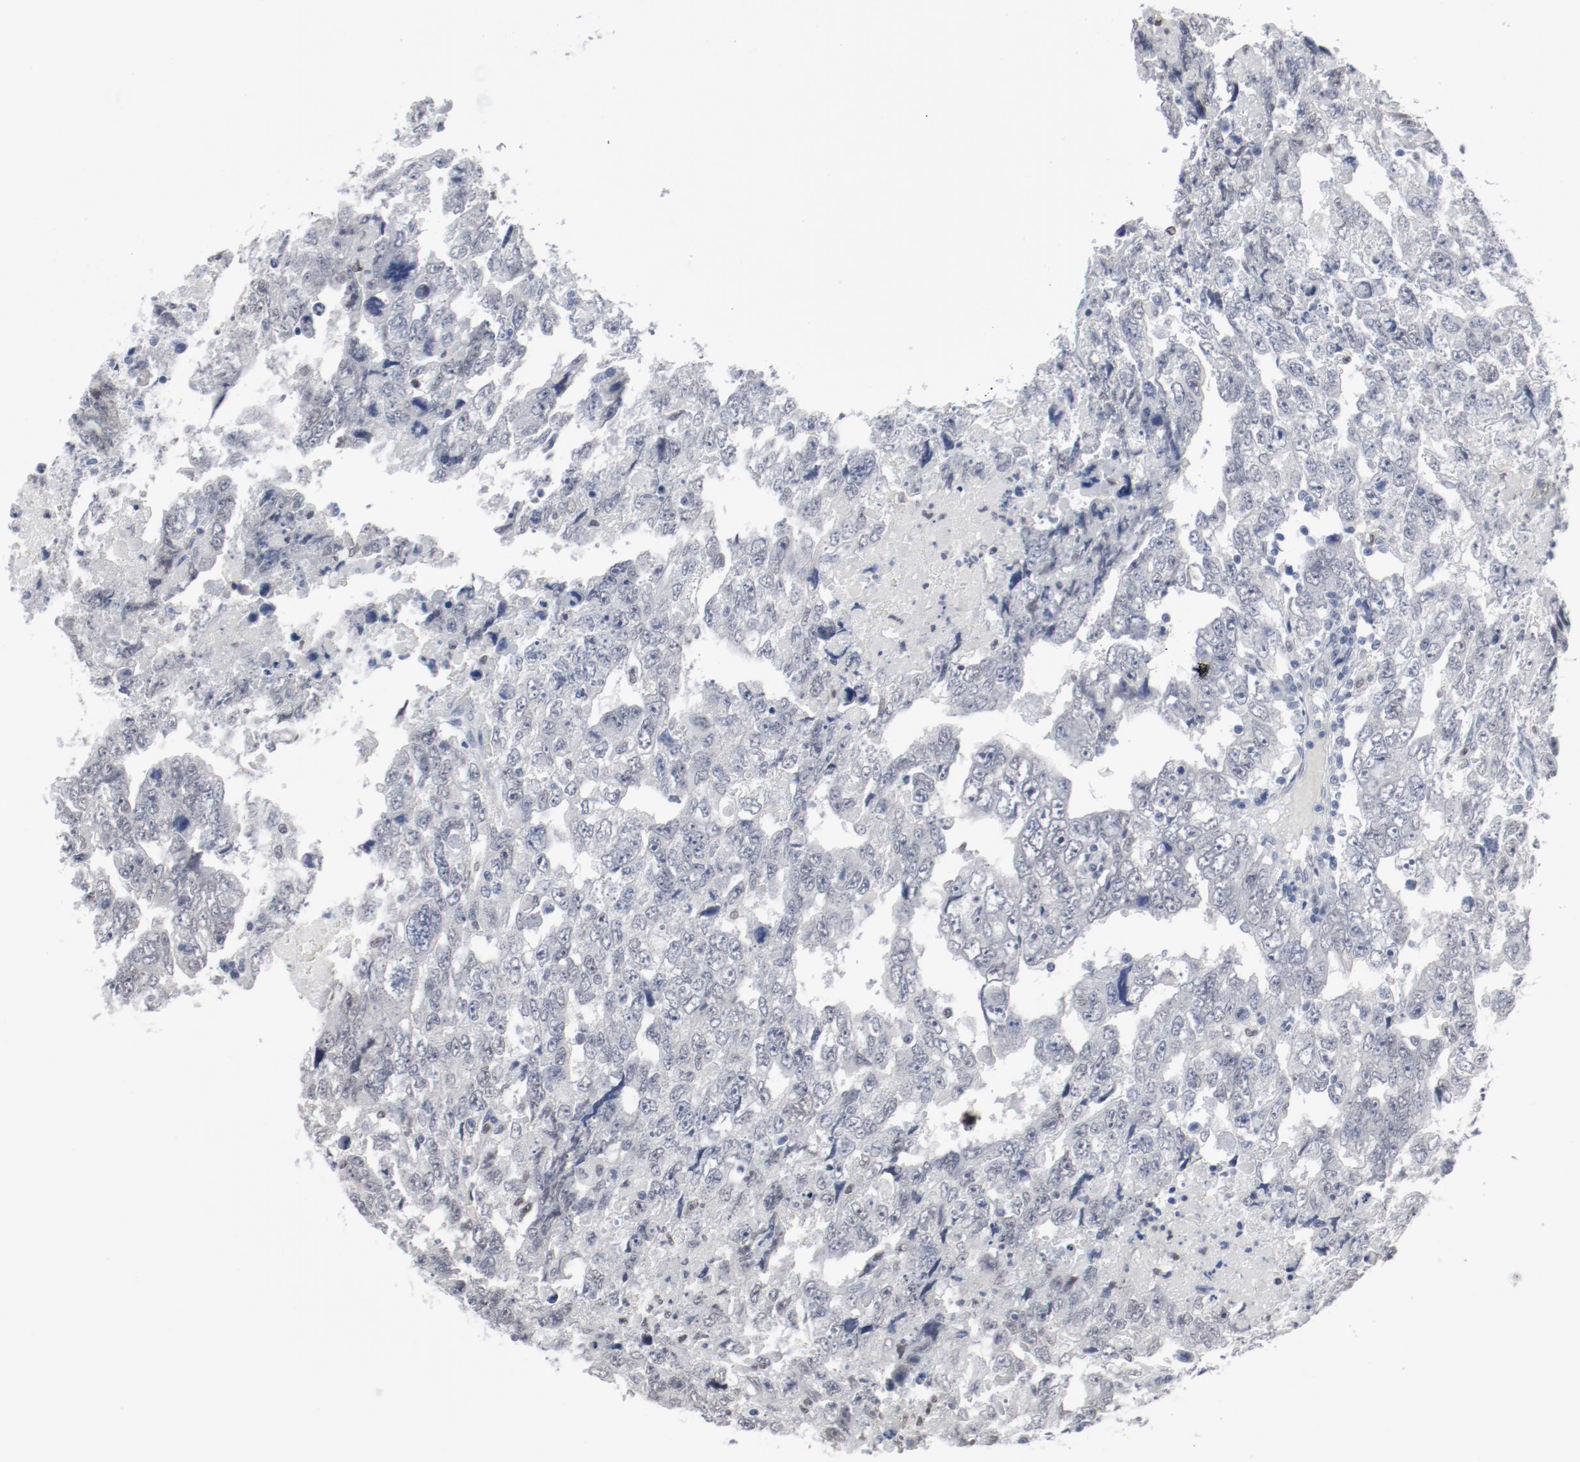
{"staining": {"intensity": "negative", "quantity": "none", "location": "none"}, "tissue": "testis cancer", "cell_type": "Tumor cells", "image_type": "cancer", "snomed": [{"axis": "morphology", "description": "Carcinoma, Embryonal, NOS"}, {"axis": "topography", "description": "Testis"}], "caption": "Immunohistochemistry micrograph of neoplastic tissue: testis embryonal carcinoma stained with DAB shows no significant protein staining in tumor cells.", "gene": "FOXN2", "patient": {"sex": "male", "age": 36}}